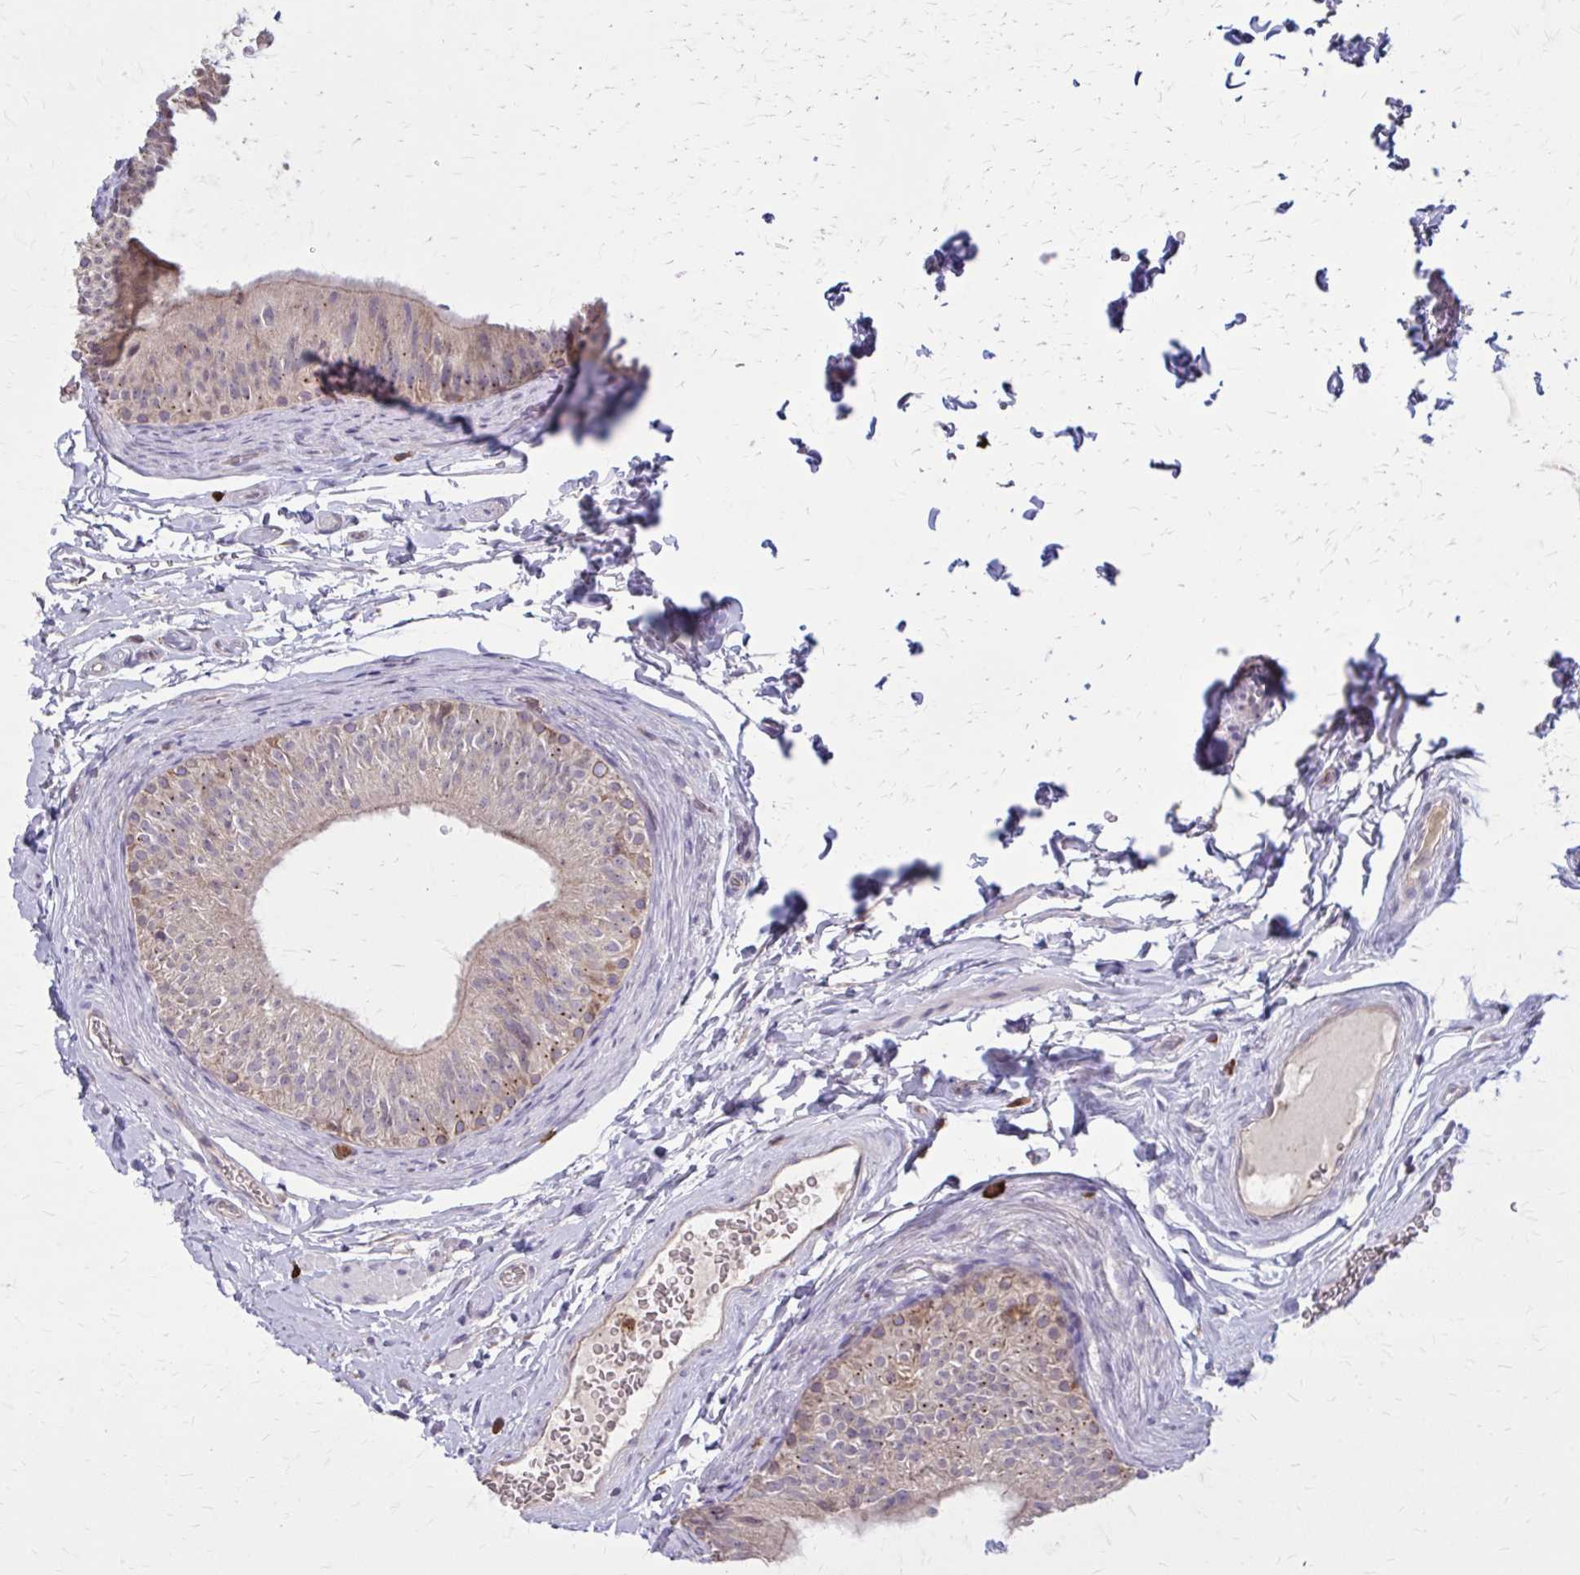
{"staining": {"intensity": "weak", "quantity": "25%-75%", "location": "cytoplasmic/membranous"}, "tissue": "epididymis", "cell_type": "Glandular cells", "image_type": "normal", "snomed": [{"axis": "morphology", "description": "Normal tissue, NOS"}, {"axis": "topography", "description": "Epididymis, spermatic cord, NOS"}, {"axis": "topography", "description": "Epididymis"}], "caption": "The histopathology image displays immunohistochemical staining of benign epididymis. There is weak cytoplasmic/membranous staining is present in about 25%-75% of glandular cells. The protein of interest is shown in brown color, while the nuclei are stained blue.", "gene": "NRBF2", "patient": {"sex": "male", "age": 31}}